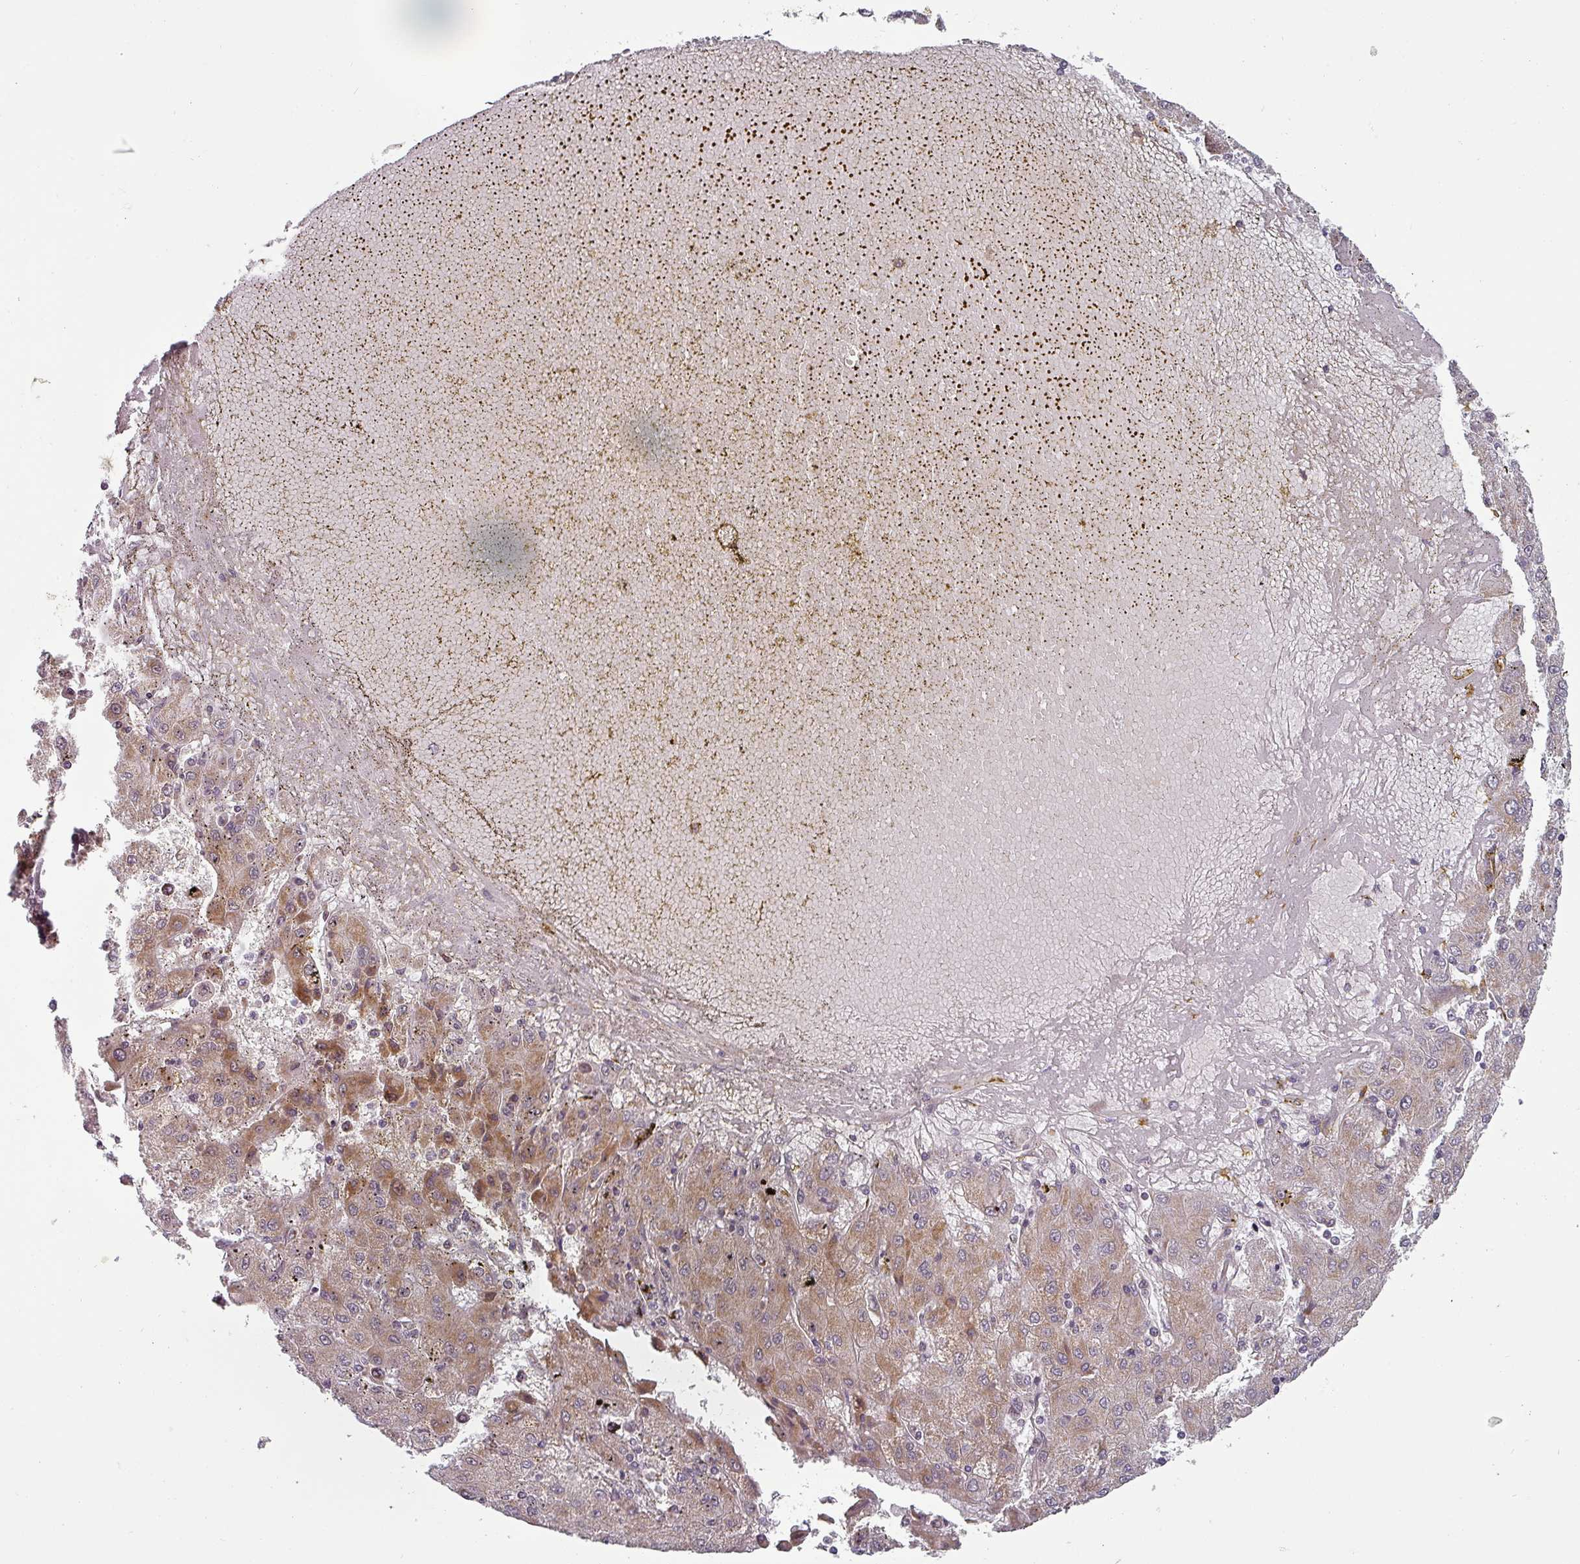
{"staining": {"intensity": "moderate", "quantity": "25%-75%", "location": "cytoplasmic/membranous"}, "tissue": "liver cancer", "cell_type": "Tumor cells", "image_type": "cancer", "snomed": [{"axis": "morphology", "description": "Carcinoma, Hepatocellular, NOS"}, {"axis": "topography", "description": "Liver"}], "caption": "Human liver cancer (hepatocellular carcinoma) stained with a brown dye shows moderate cytoplasmic/membranous positive positivity in about 25%-75% of tumor cells.", "gene": "MRPS16", "patient": {"sex": "male", "age": 72}}